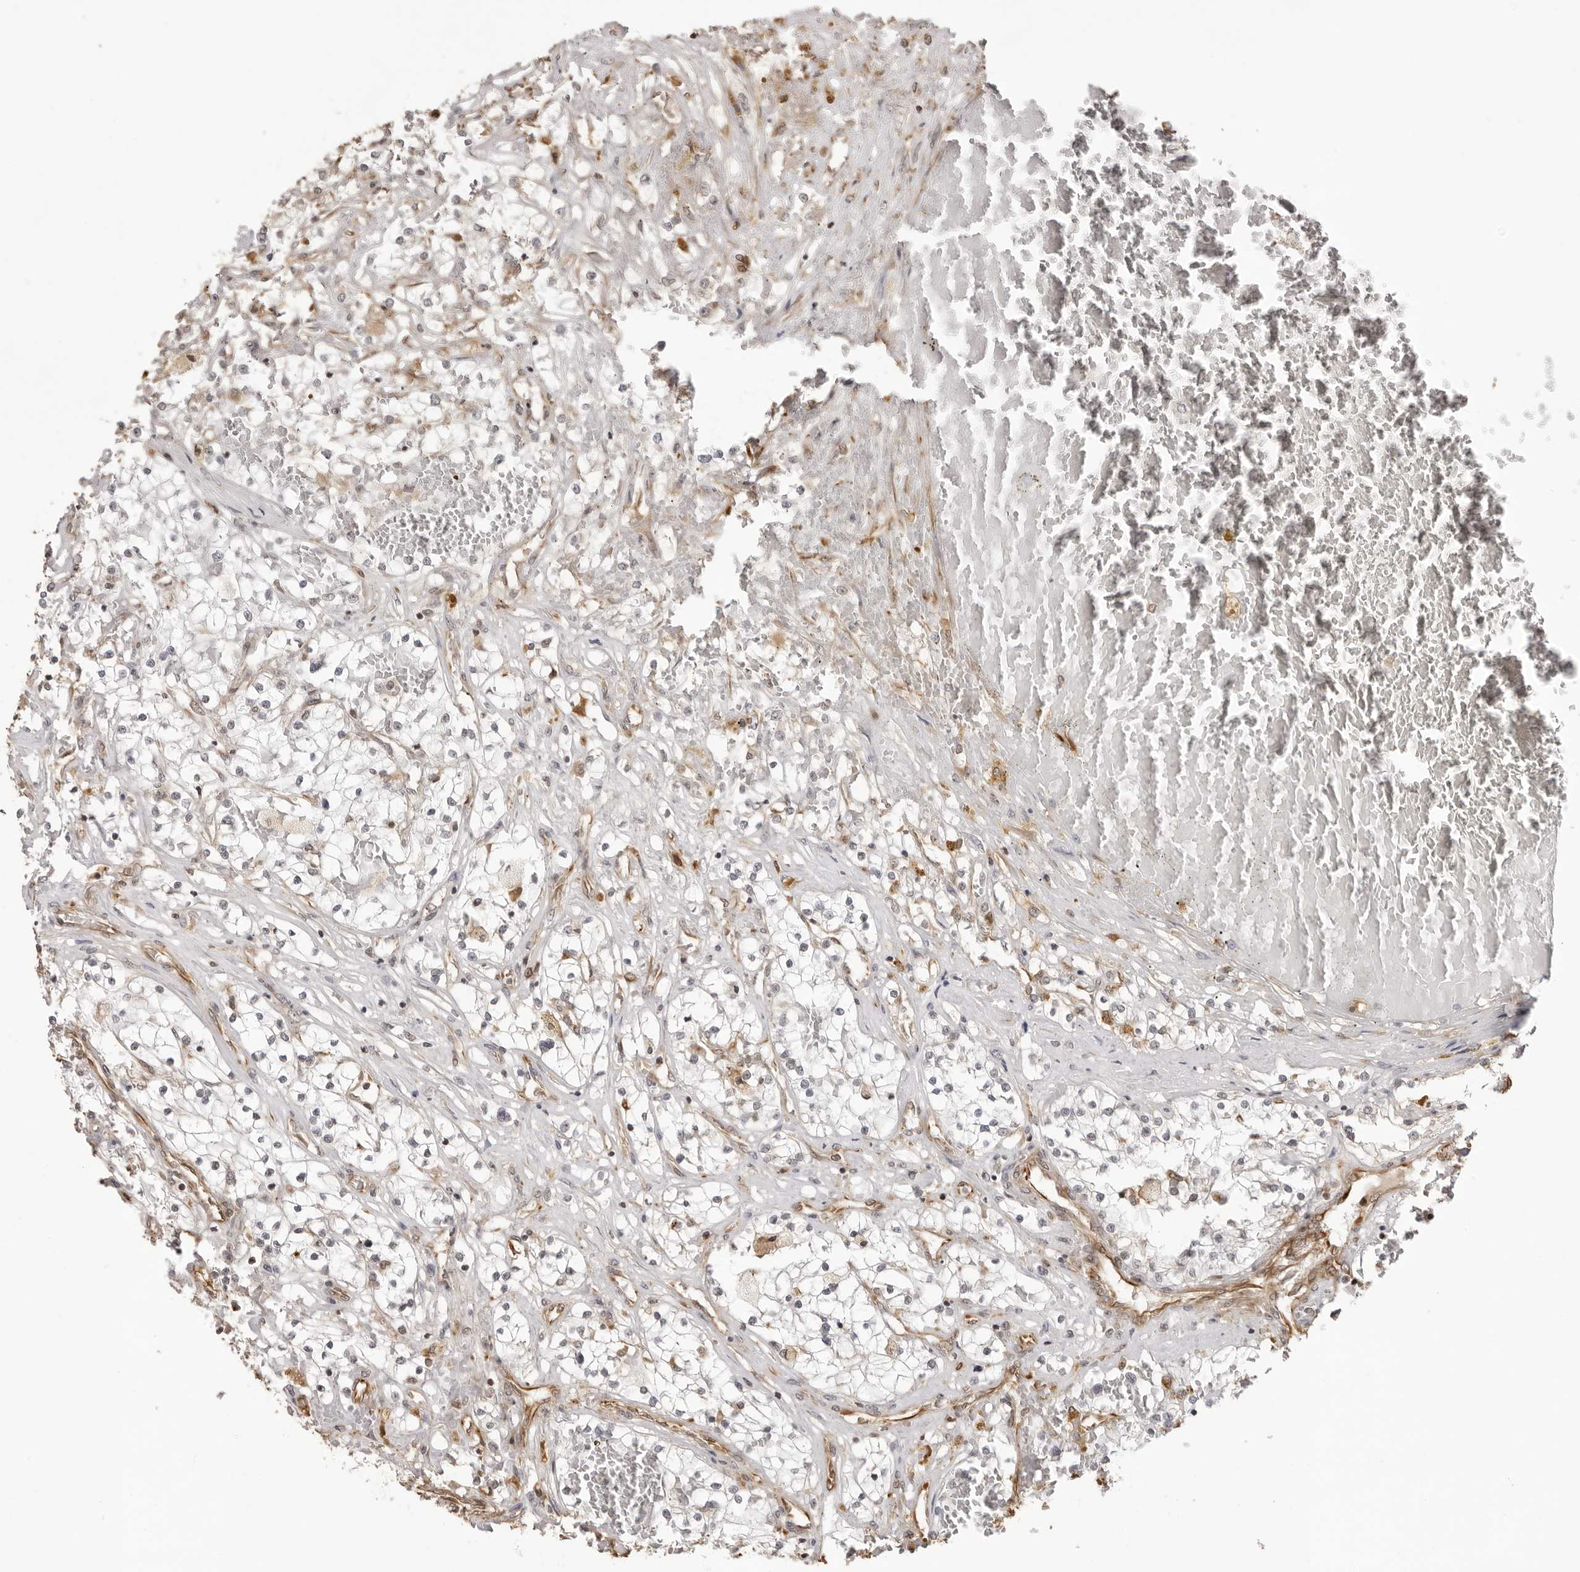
{"staining": {"intensity": "weak", "quantity": "25%-75%", "location": "cytoplasmic/membranous"}, "tissue": "renal cancer", "cell_type": "Tumor cells", "image_type": "cancer", "snomed": [{"axis": "morphology", "description": "Normal tissue, NOS"}, {"axis": "morphology", "description": "Adenocarcinoma, NOS"}, {"axis": "topography", "description": "Kidney"}], "caption": "Weak cytoplasmic/membranous positivity is present in about 25%-75% of tumor cells in adenocarcinoma (renal).", "gene": "DYNLT5", "patient": {"sex": "male", "age": 68}}